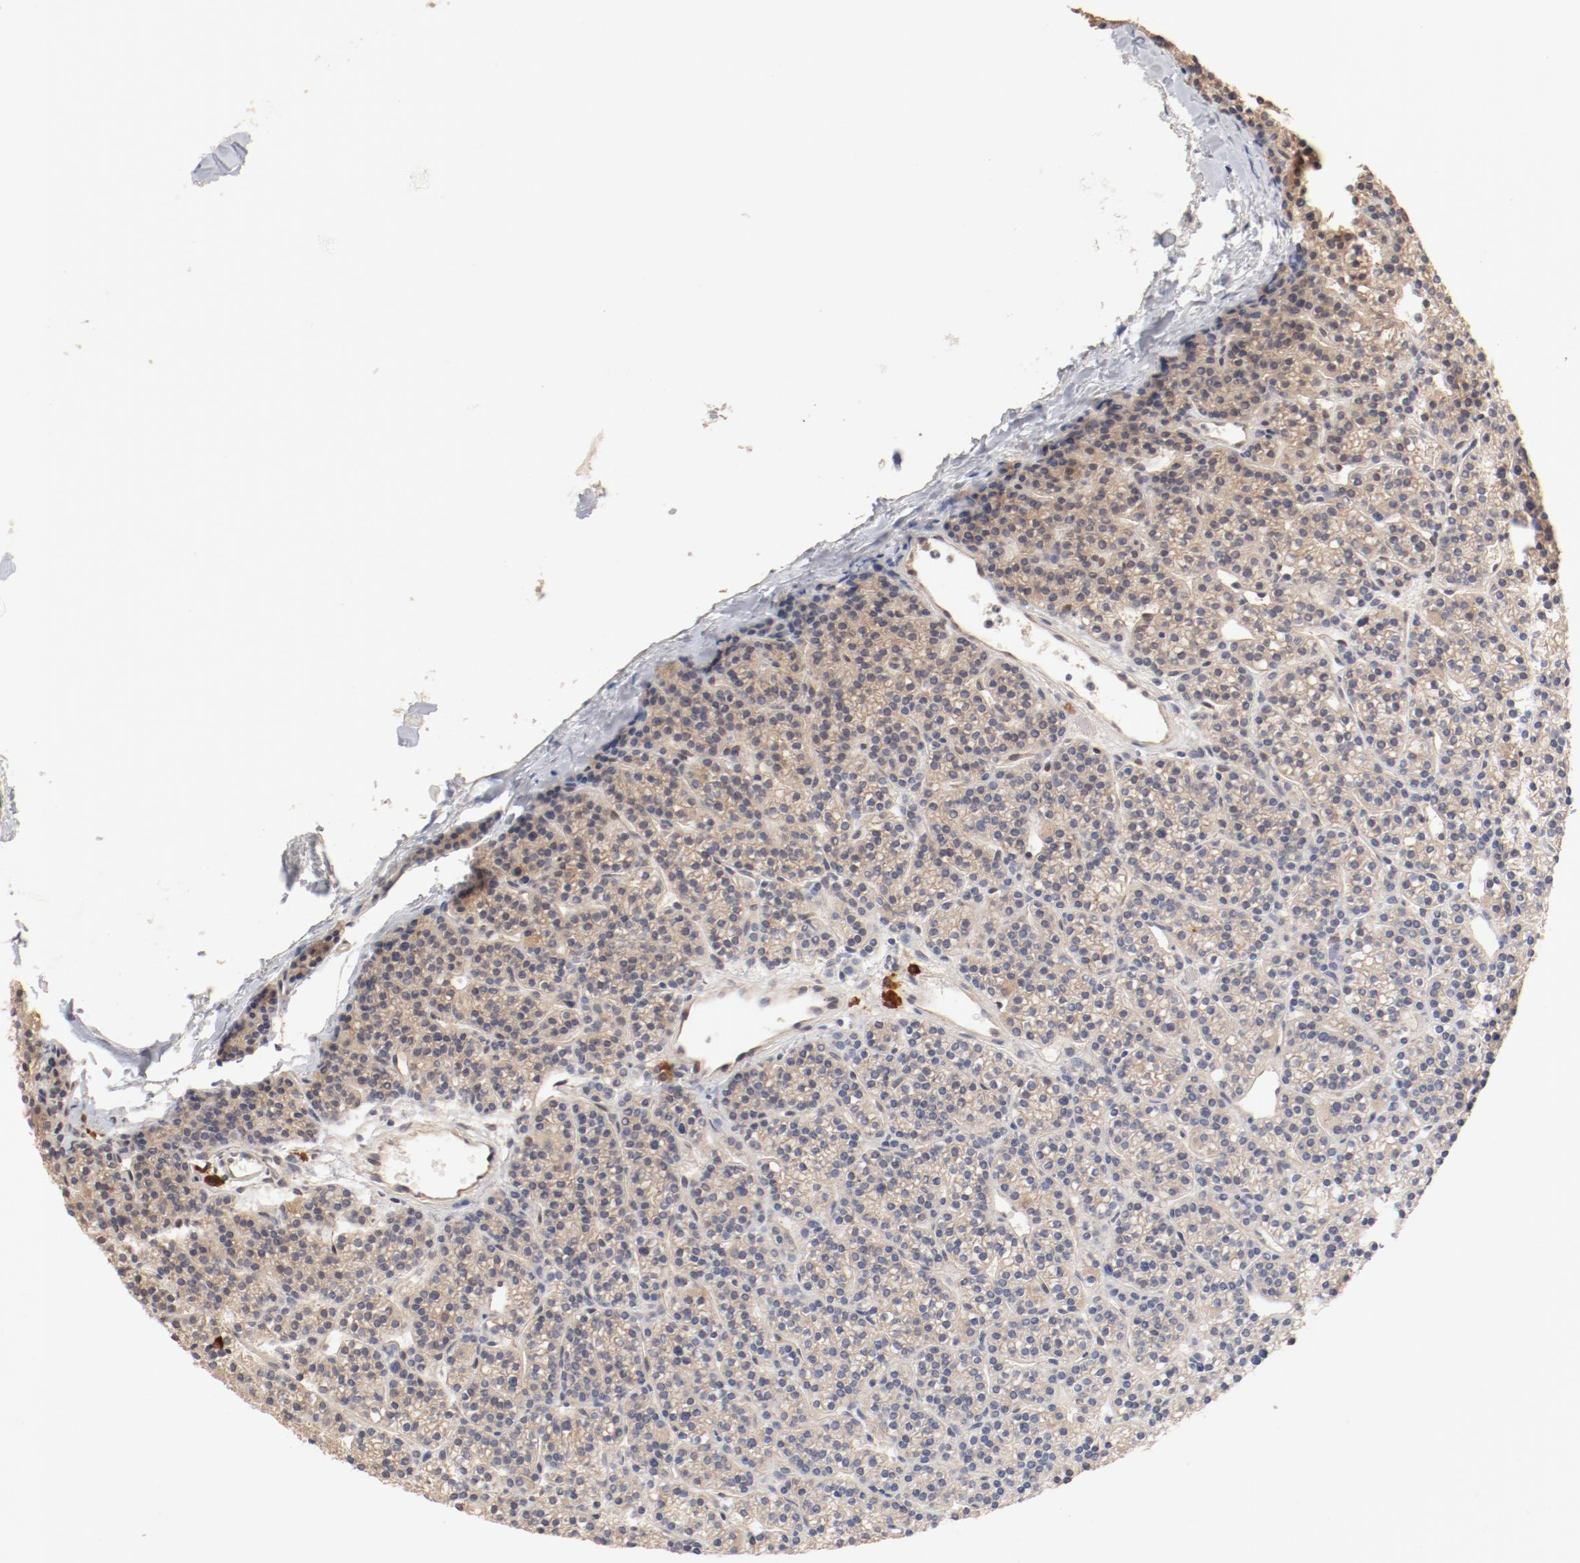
{"staining": {"intensity": "weak", "quantity": ">75%", "location": "cytoplasmic/membranous"}, "tissue": "parathyroid gland", "cell_type": "Glandular cells", "image_type": "normal", "snomed": [{"axis": "morphology", "description": "Normal tissue, NOS"}, {"axis": "topography", "description": "Parathyroid gland"}], "caption": "Weak cytoplasmic/membranous staining is present in approximately >75% of glandular cells in unremarkable parathyroid gland. (IHC, brightfield microscopy, high magnification).", "gene": "UBE2J1", "patient": {"sex": "female", "age": 50}}